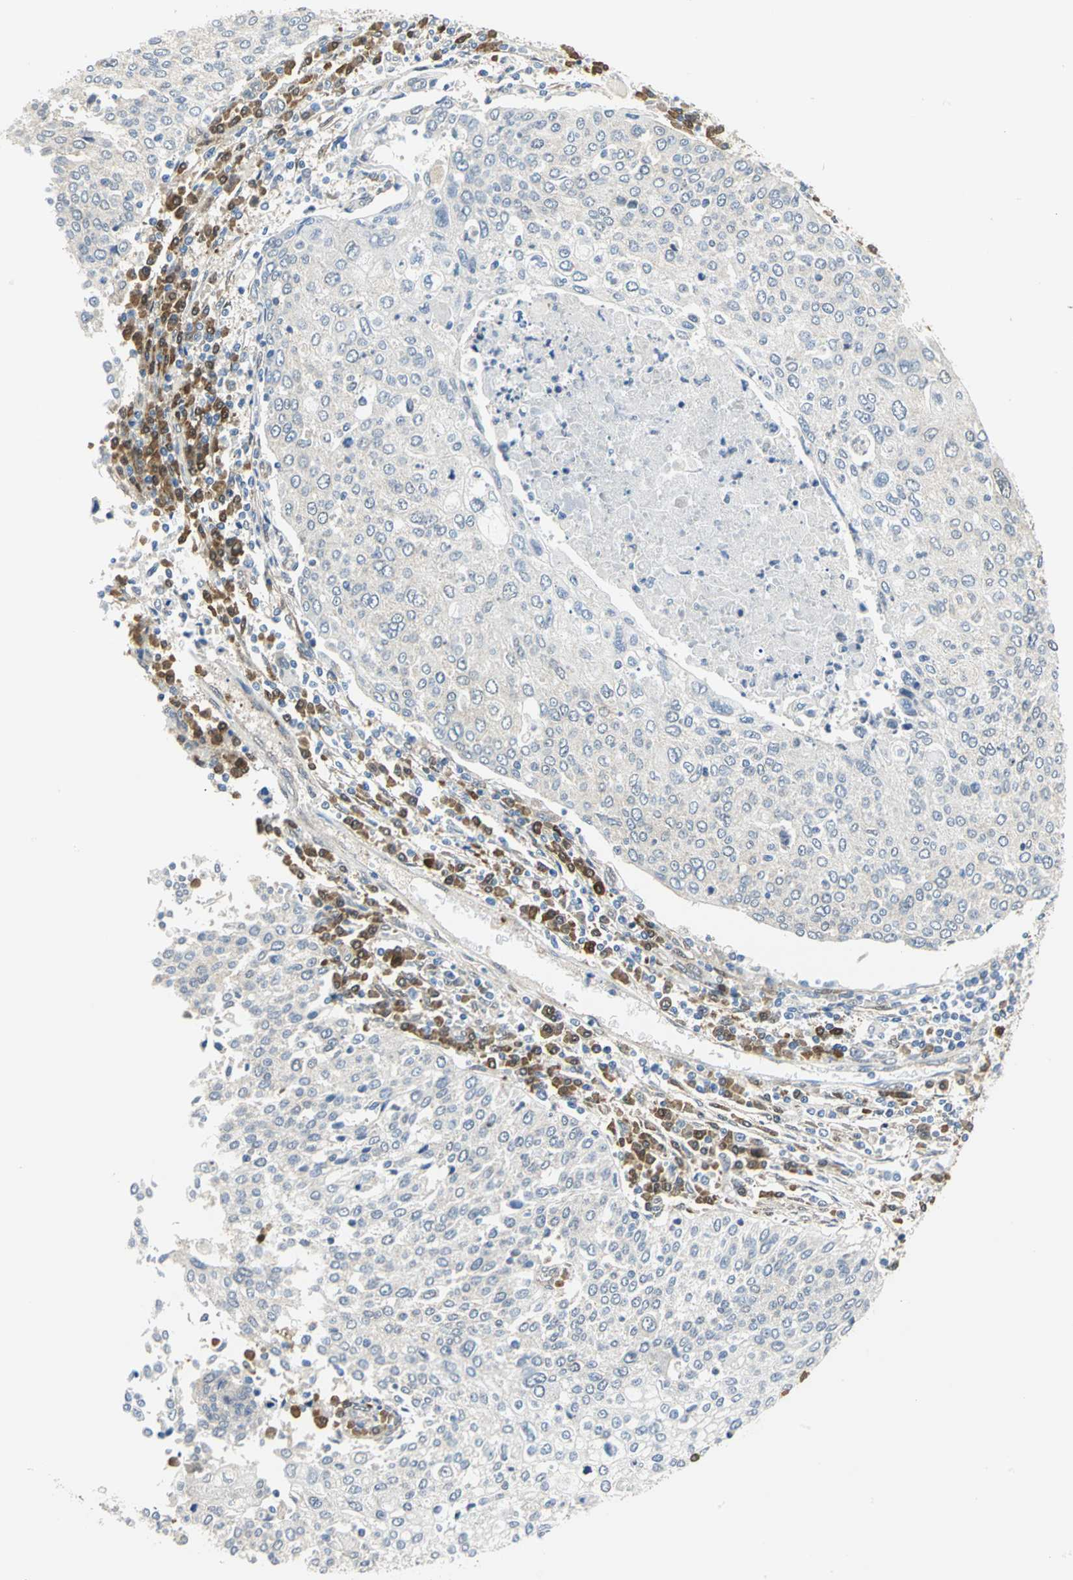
{"staining": {"intensity": "negative", "quantity": "none", "location": "none"}, "tissue": "cervical cancer", "cell_type": "Tumor cells", "image_type": "cancer", "snomed": [{"axis": "morphology", "description": "Squamous cell carcinoma, NOS"}, {"axis": "topography", "description": "Cervix"}], "caption": "Tumor cells show no significant staining in squamous cell carcinoma (cervical). The staining is performed using DAB brown chromogen with nuclei counter-stained in using hematoxylin.", "gene": "PGM3", "patient": {"sex": "female", "age": 40}}